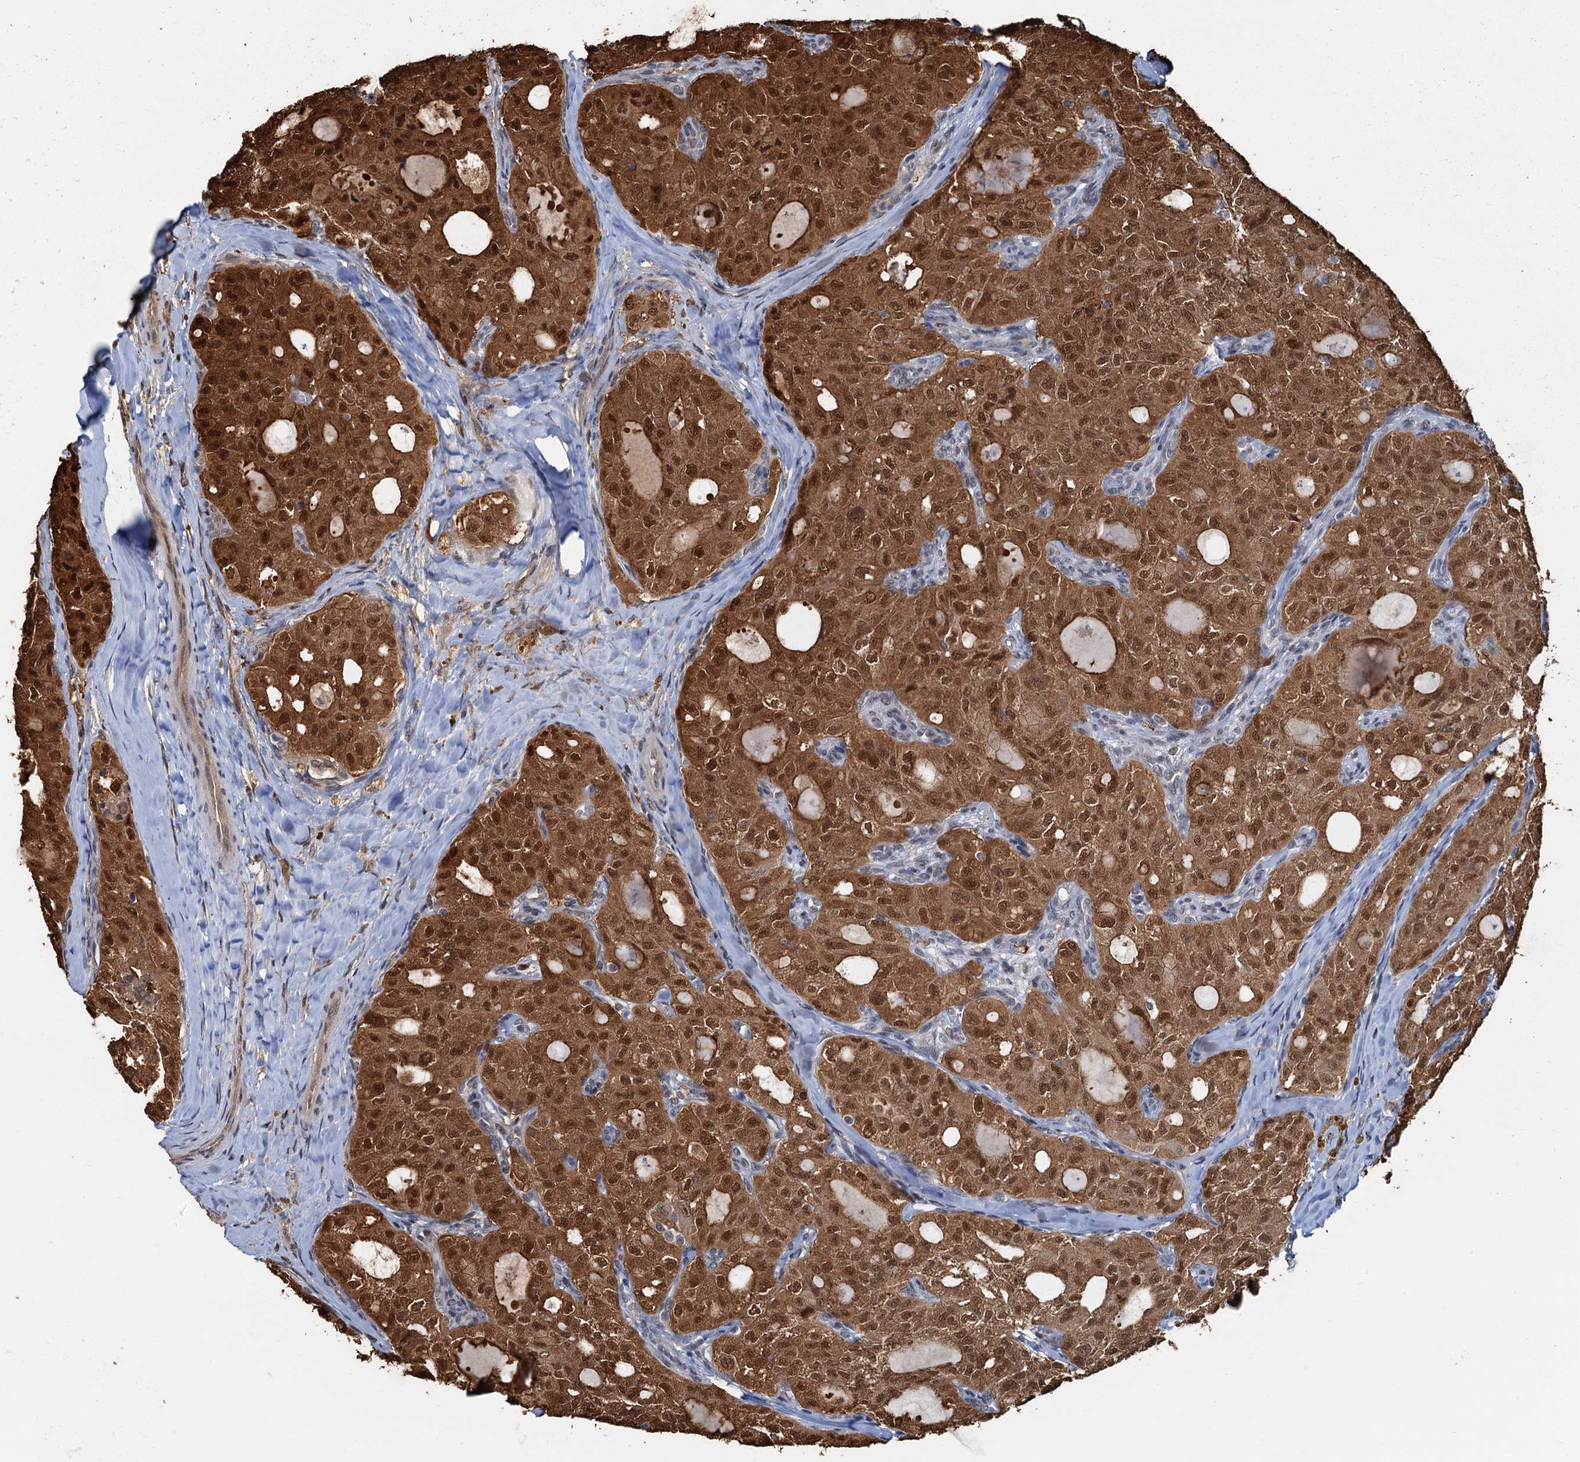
{"staining": {"intensity": "strong", "quantity": ">75%", "location": "cytoplasmic/membranous,nuclear"}, "tissue": "thyroid cancer", "cell_type": "Tumor cells", "image_type": "cancer", "snomed": [{"axis": "morphology", "description": "Follicular adenoma carcinoma, NOS"}, {"axis": "topography", "description": "Thyroid gland"}], "caption": "Immunohistochemical staining of follicular adenoma carcinoma (thyroid) exhibits high levels of strong cytoplasmic/membranous and nuclear protein expression in approximately >75% of tumor cells.", "gene": "SPINDOC", "patient": {"sex": "male", "age": 75}}